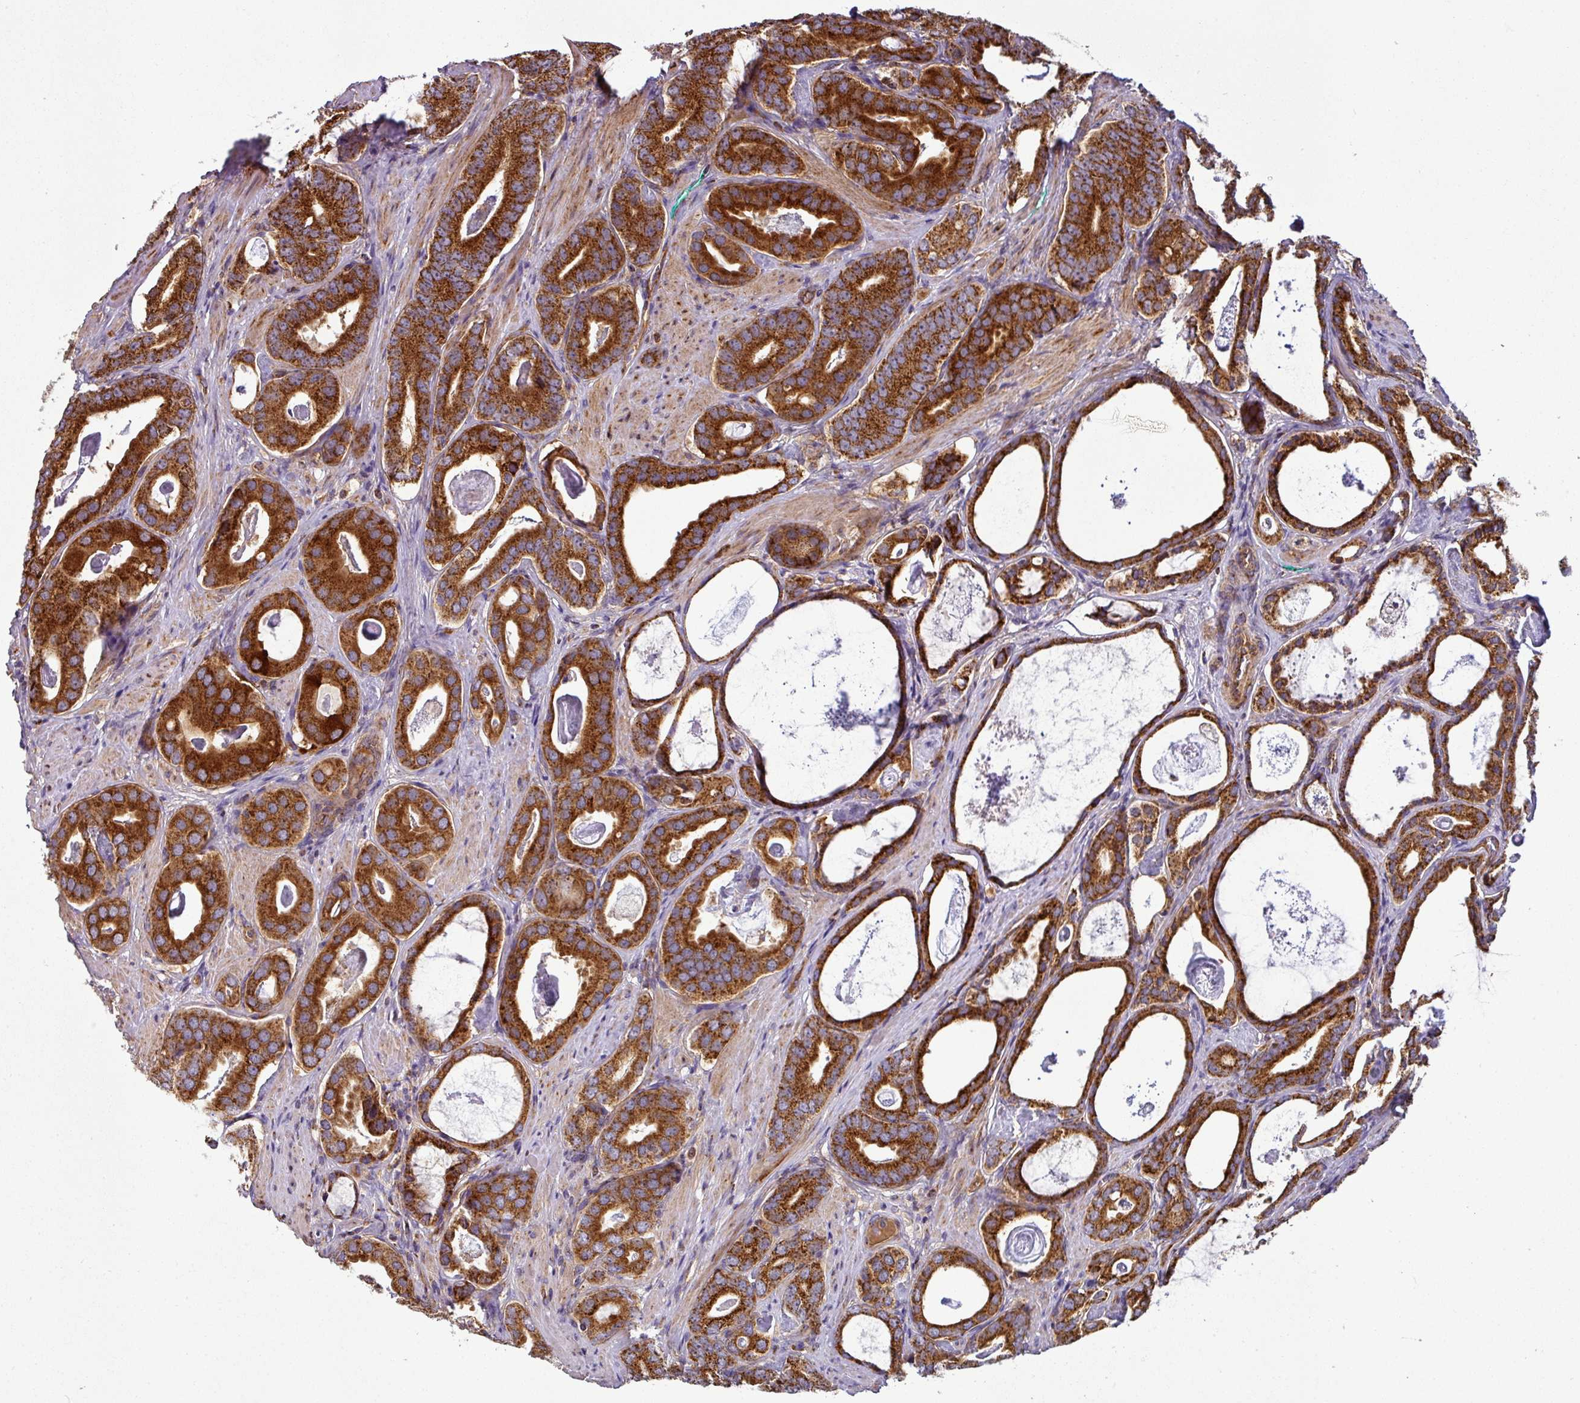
{"staining": {"intensity": "strong", "quantity": ">75%", "location": "cytoplasmic/membranous"}, "tissue": "prostate cancer", "cell_type": "Tumor cells", "image_type": "cancer", "snomed": [{"axis": "morphology", "description": "Adenocarcinoma, Low grade"}, {"axis": "topography", "description": "Prostate"}], "caption": "Protein analysis of prostate cancer tissue demonstrates strong cytoplasmic/membranous expression in approximately >75% of tumor cells.", "gene": "PRELID3B", "patient": {"sex": "male", "age": 71}}